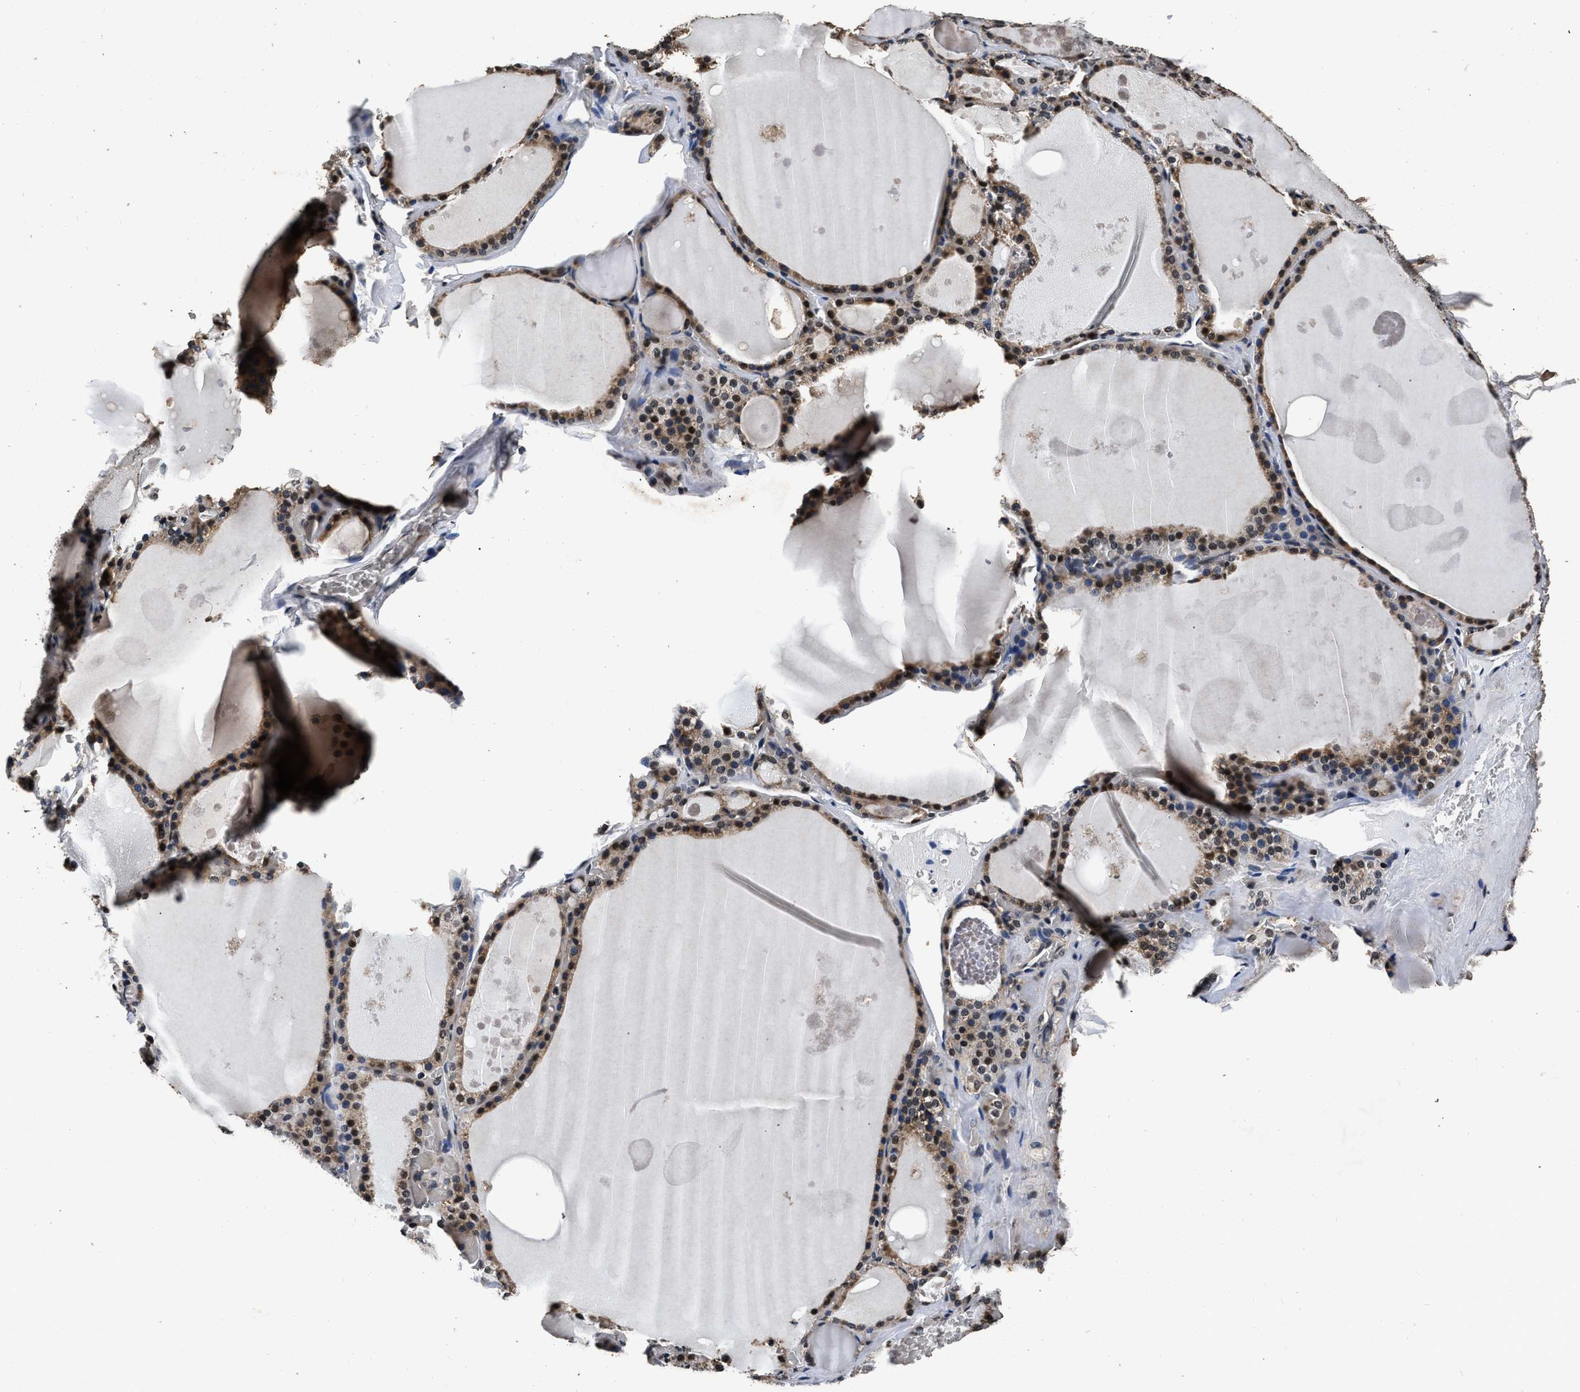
{"staining": {"intensity": "moderate", "quantity": ">75%", "location": "cytoplasmic/membranous,nuclear"}, "tissue": "thyroid gland", "cell_type": "Glandular cells", "image_type": "normal", "snomed": [{"axis": "morphology", "description": "Normal tissue, NOS"}, {"axis": "topography", "description": "Thyroid gland"}], "caption": "A brown stain shows moderate cytoplasmic/membranous,nuclear expression of a protein in glandular cells of unremarkable human thyroid gland.", "gene": "CSTF1", "patient": {"sex": "male", "age": 56}}